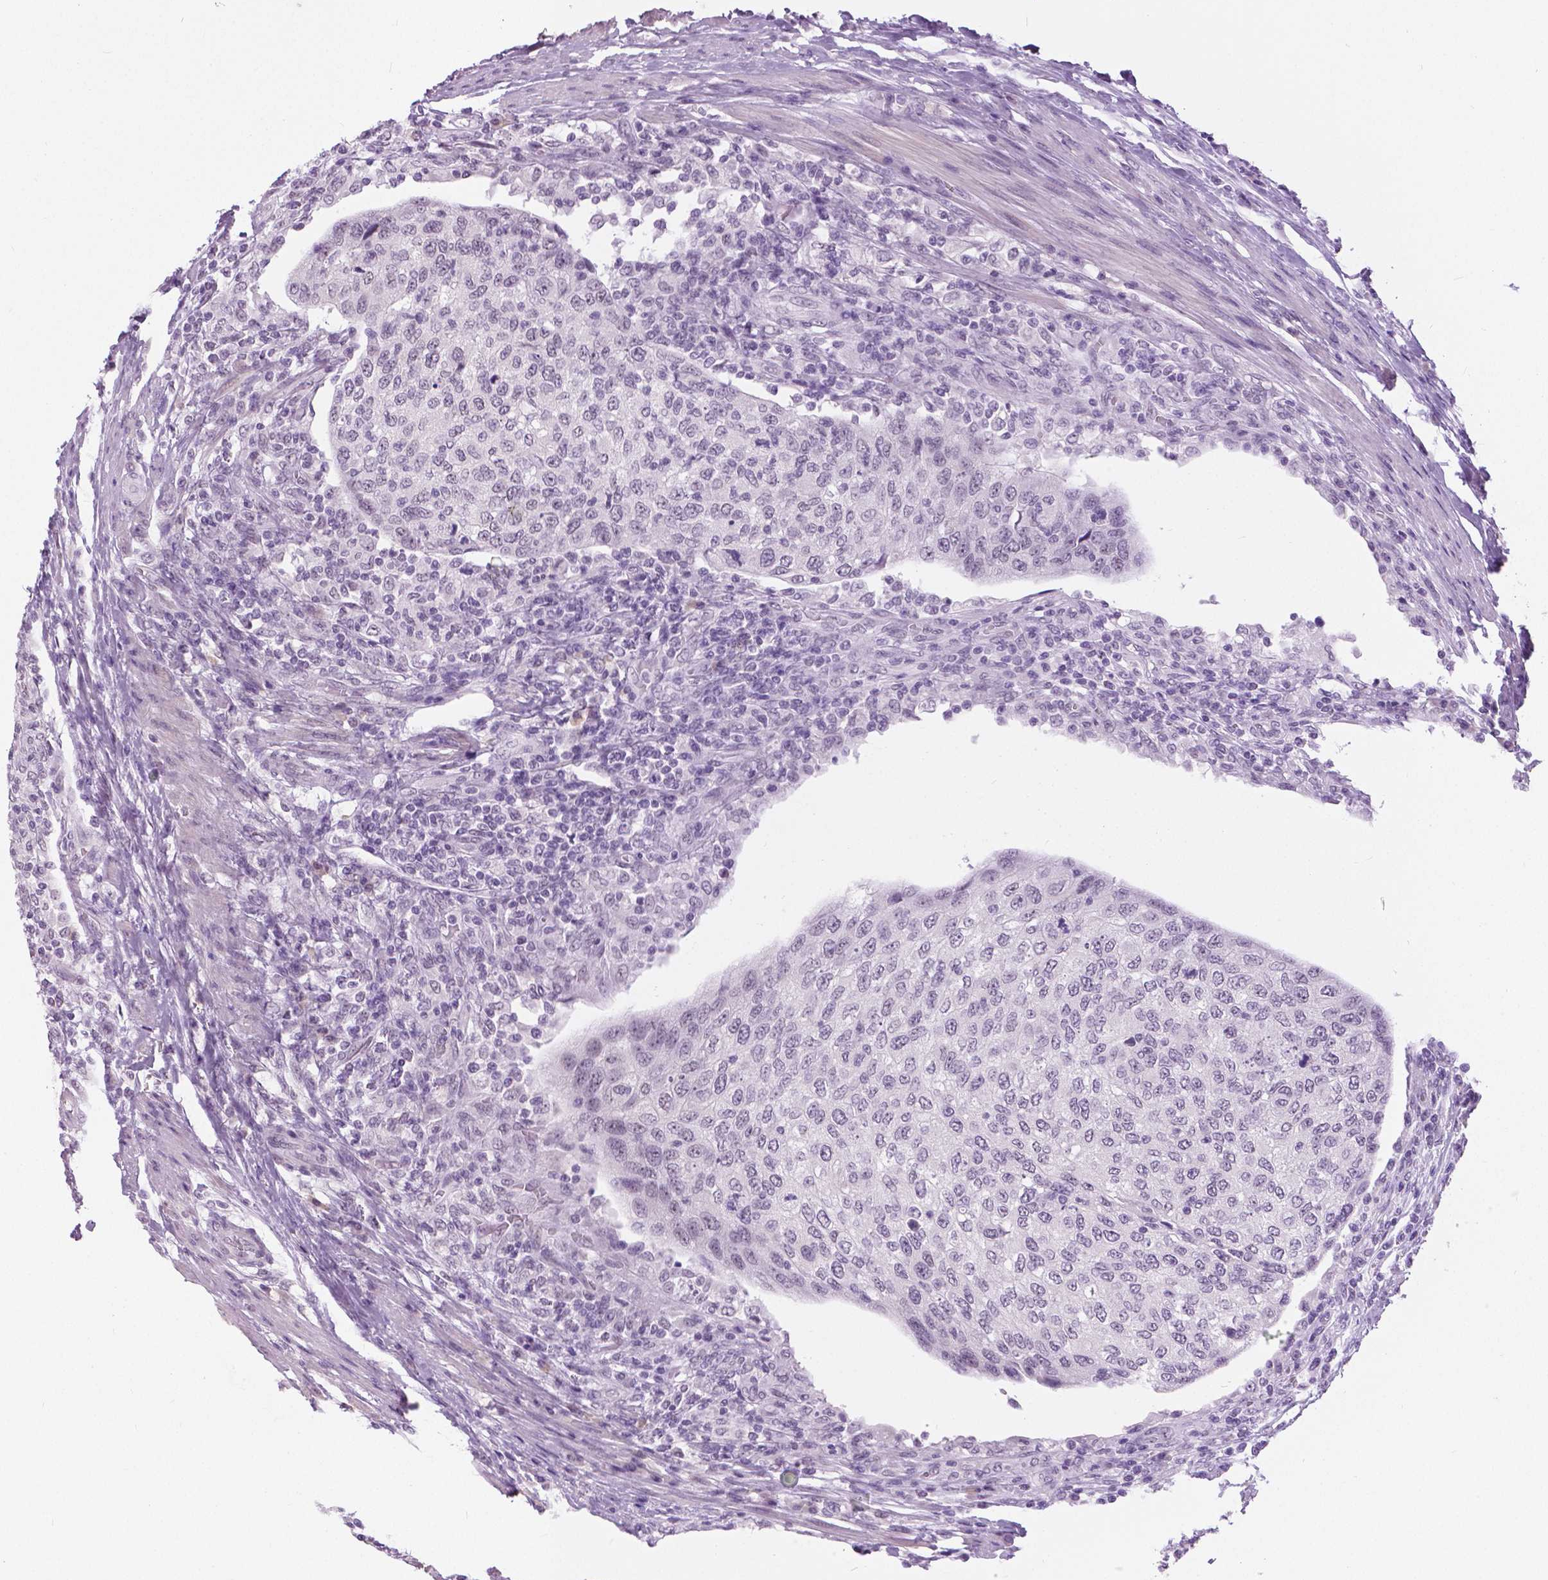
{"staining": {"intensity": "negative", "quantity": "none", "location": "none"}, "tissue": "urothelial cancer", "cell_type": "Tumor cells", "image_type": "cancer", "snomed": [{"axis": "morphology", "description": "Urothelial carcinoma, High grade"}, {"axis": "topography", "description": "Urinary bladder"}], "caption": "Tumor cells show no significant protein expression in urothelial carcinoma (high-grade).", "gene": "MYOM1", "patient": {"sex": "female", "age": 78}}